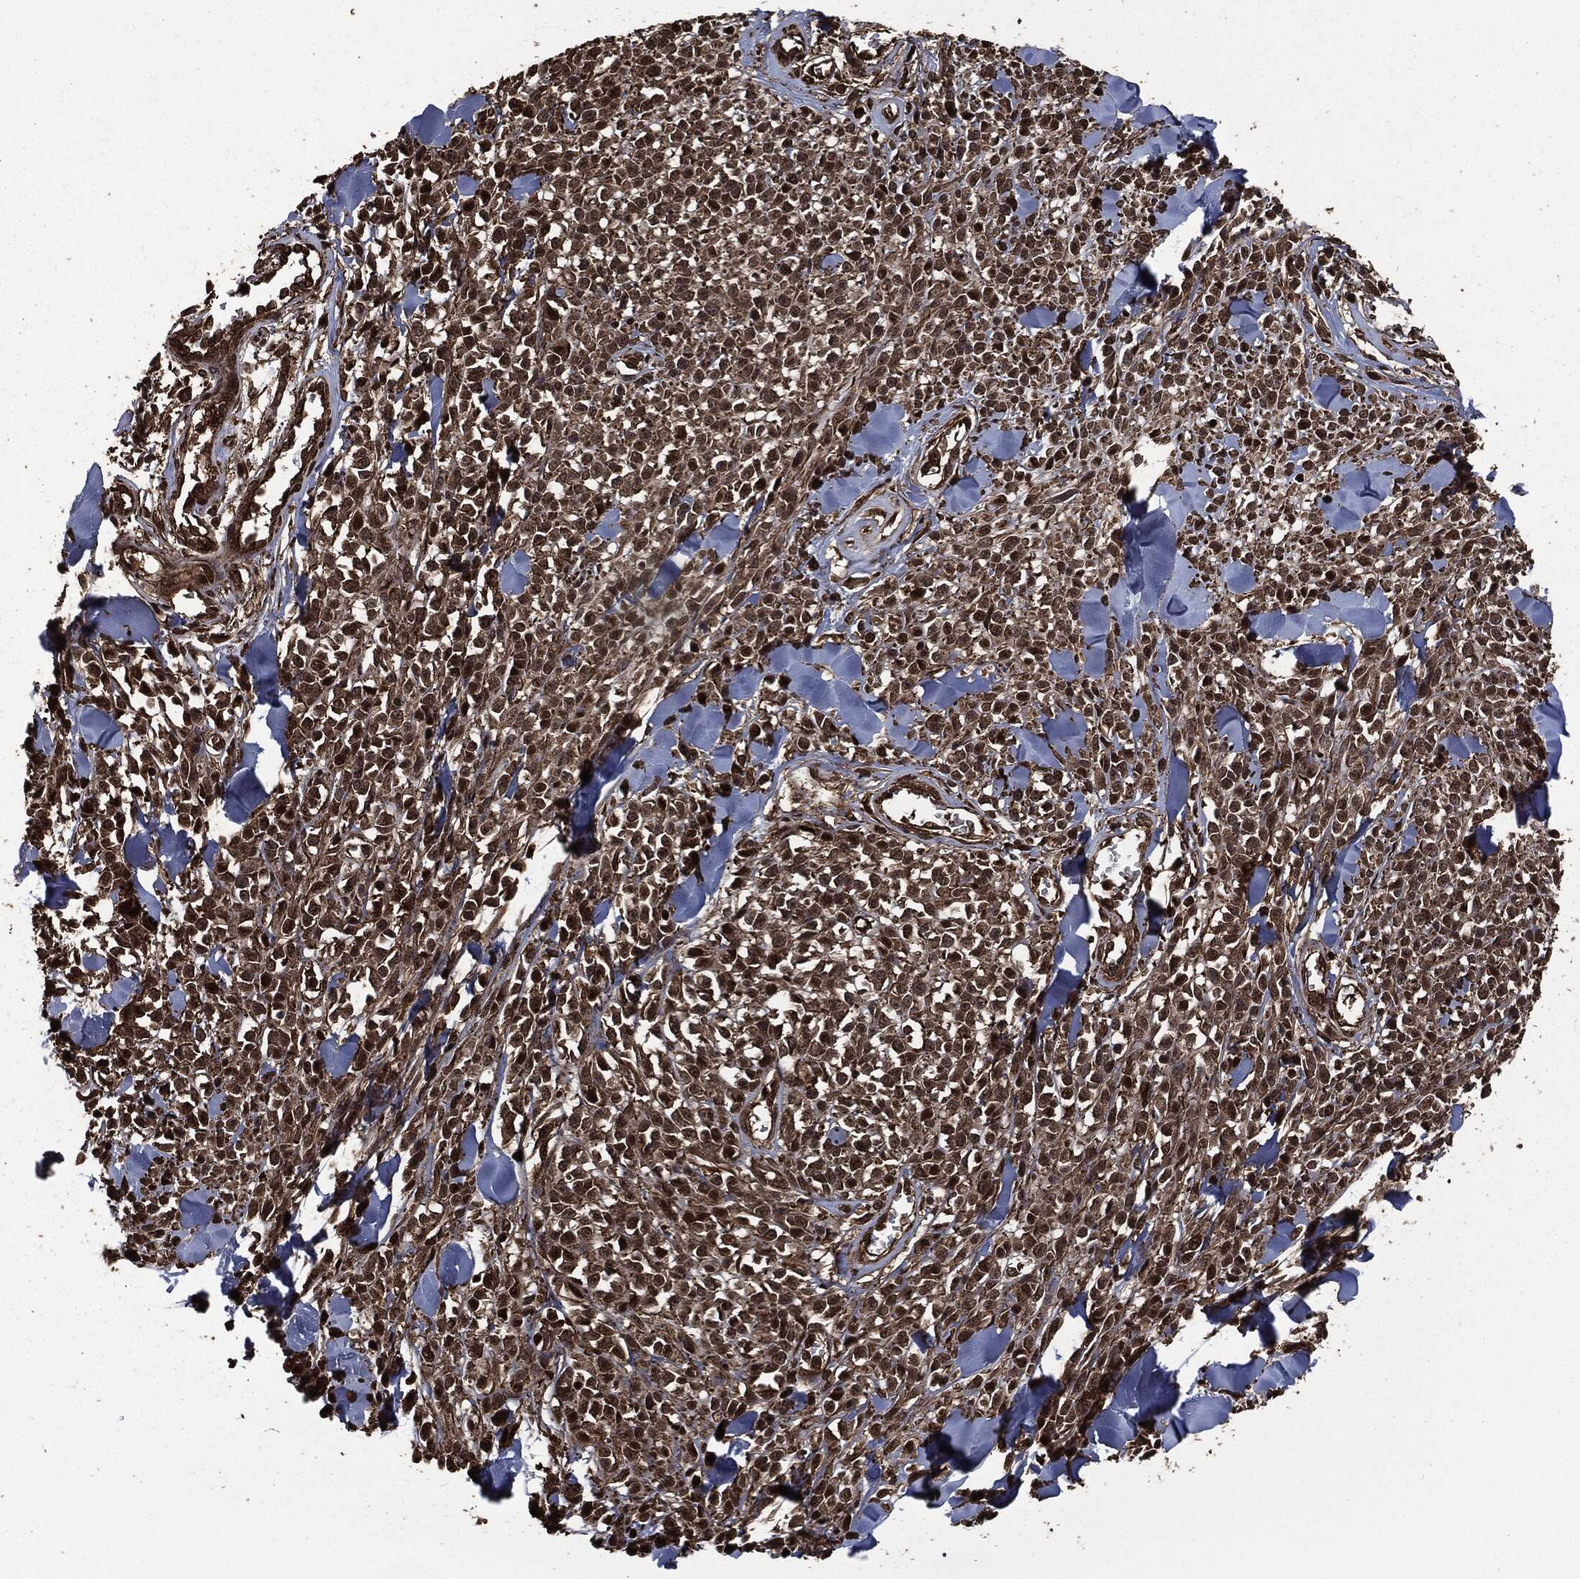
{"staining": {"intensity": "moderate", "quantity": ">75%", "location": "cytoplasmic/membranous,nuclear"}, "tissue": "melanoma", "cell_type": "Tumor cells", "image_type": "cancer", "snomed": [{"axis": "morphology", "description": "Malignant melanoma, NOS"}, {"axis": "topography", "description": "Skin"}, {"axis": "topography", "description": "Skin of trunk"}], "caption": "About >75% of tumor cells in human melanoma show moderate cytoplasmic/membranous and nuclear protein staining as visualized by brown immunohistochemical staining.", "gene": "HRAS", "patient": {"sex": "male", "age": 74}}